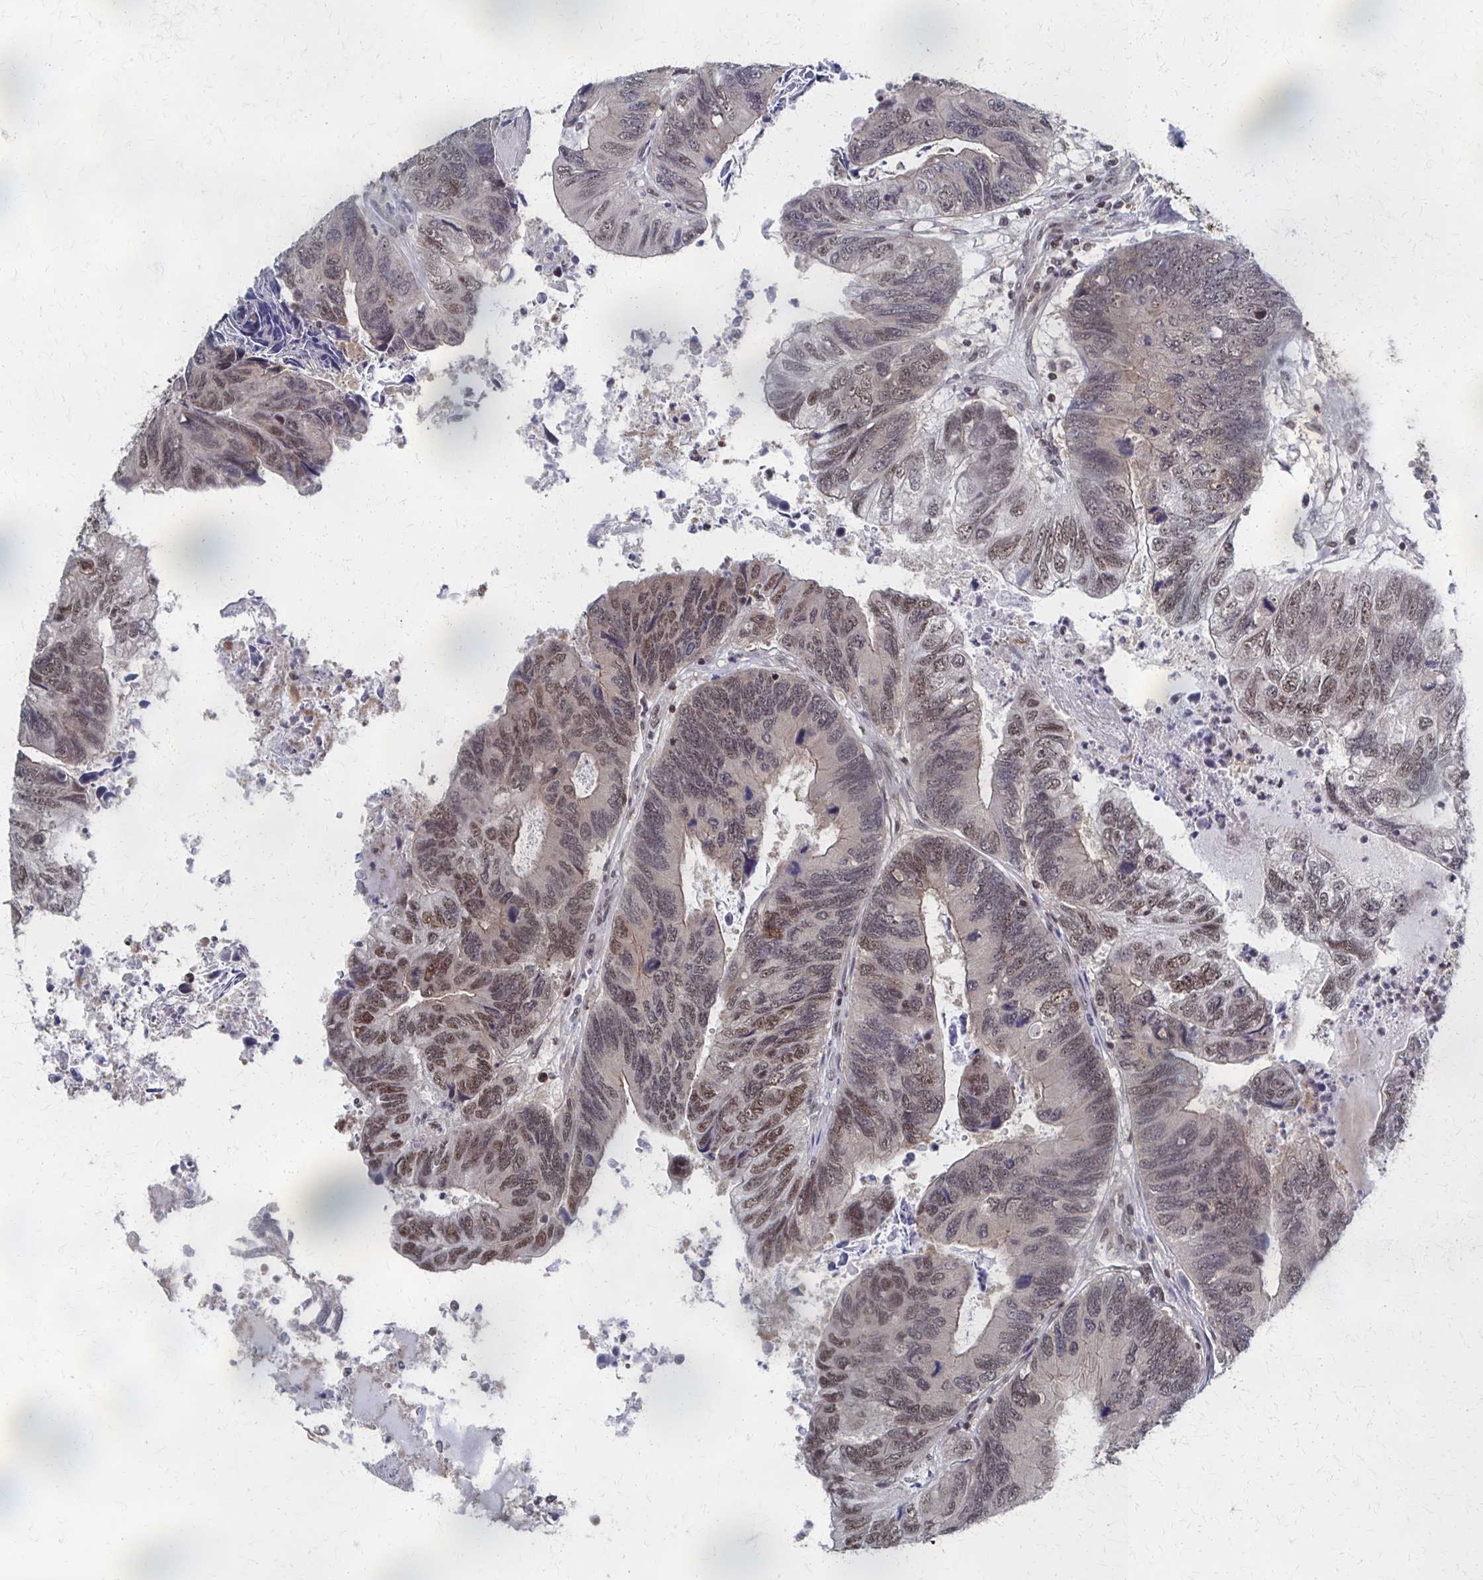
{"staining": {"intensity": "moderate", "quantity": "<25%", "location": "nuclear"}, "tissue": "colorectal cancer", "cell_type": "Tumor cells", "image_type": "cancer", "snomed": [{"axis": "morphology", "description": "Adenocarcinoma, NOS"}, {"axis": "topography", "description": "Colon"}], "caption": "Tumor cells show low levels of moderate nuclear positivity in approximately <25% of cells in colorectal cancer (adenocarcinoma).", "gene": "GTF2B", "patient": {"sex": "female", "age": 67}}